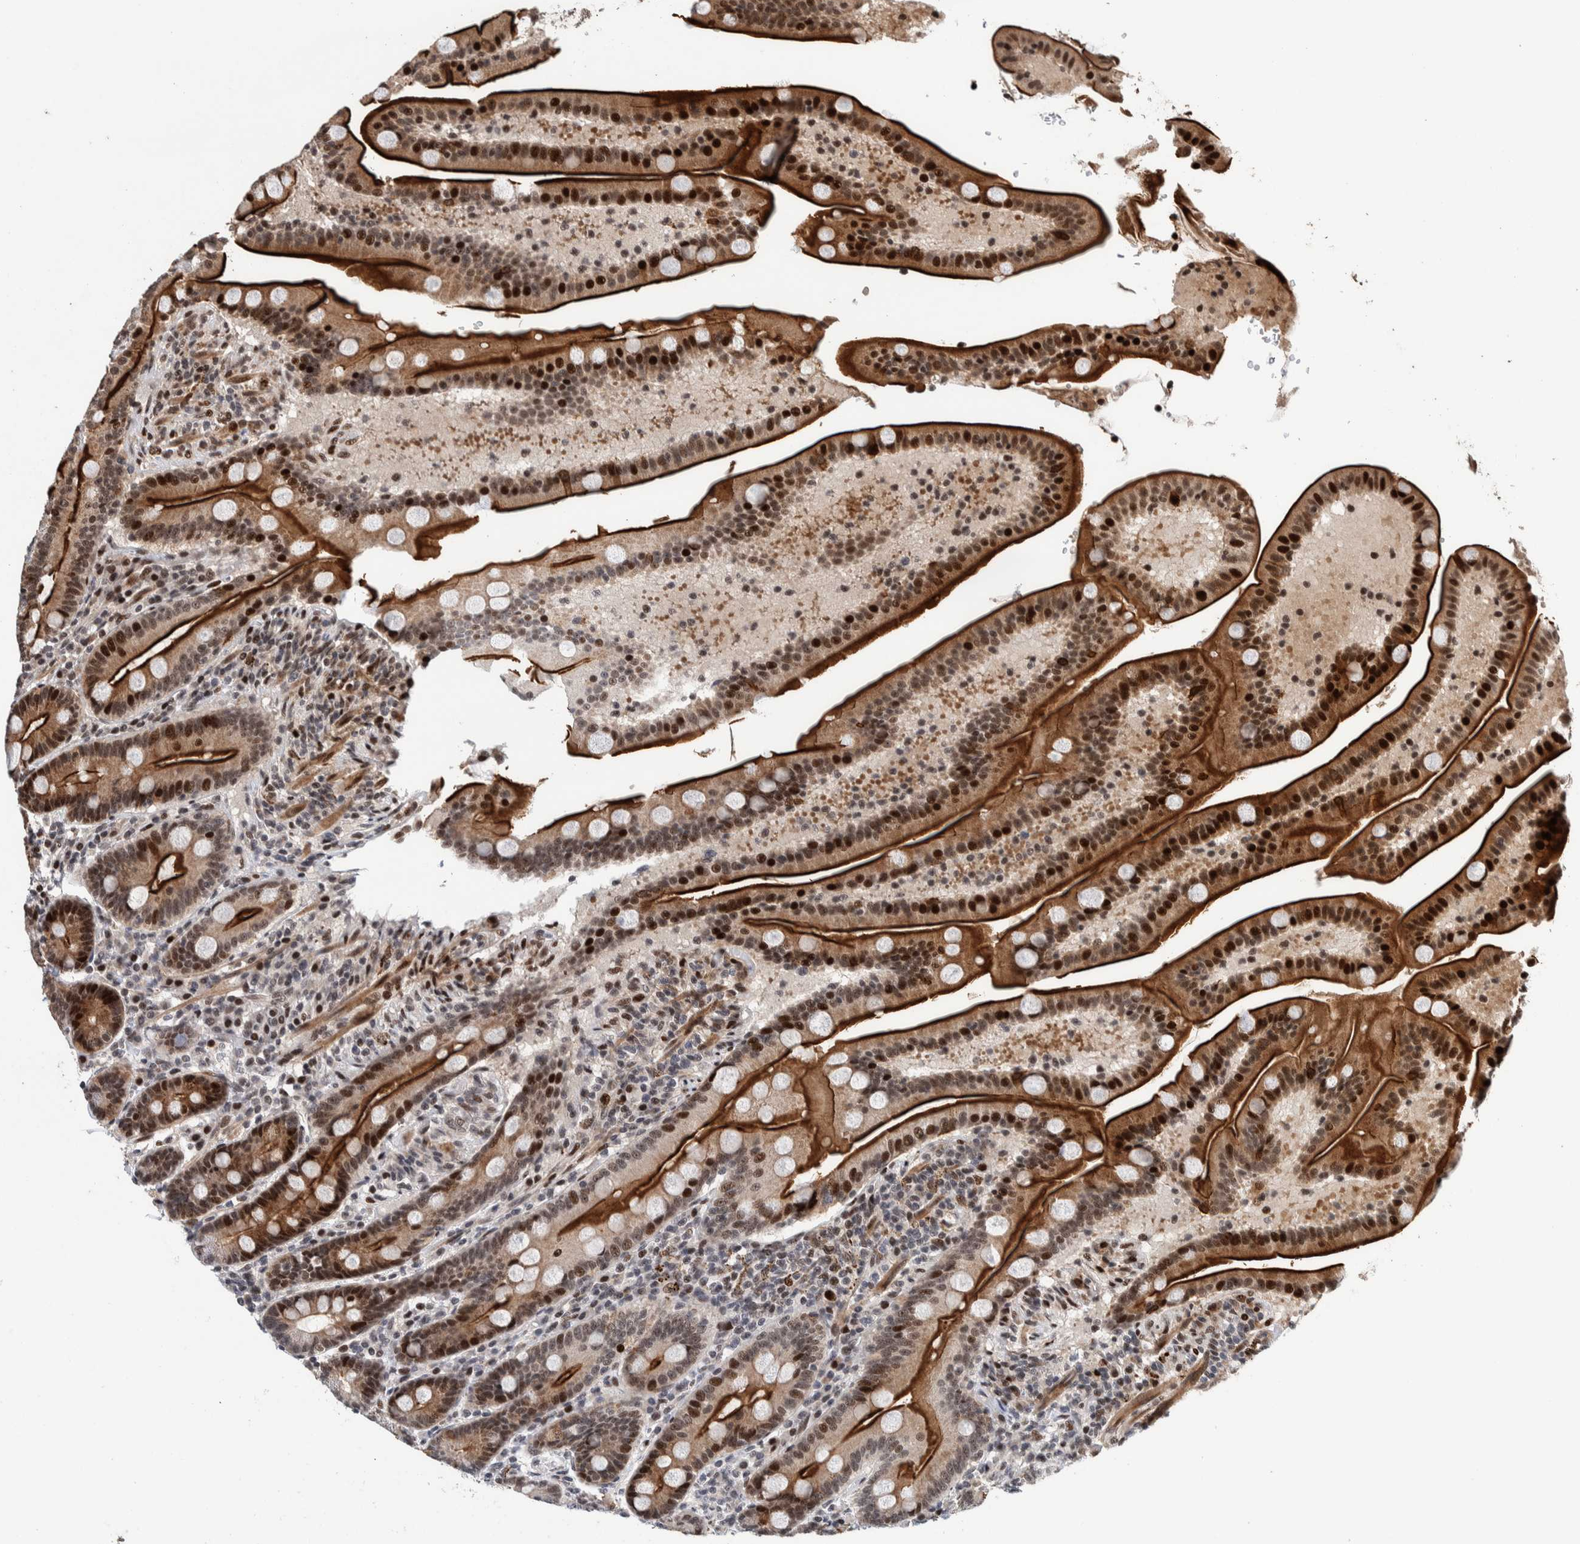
{"staining": {"intensity": "strong", "quantity": ">75%", "location": "cytoplasmic/membranous,nuclear"}, "tissue": "duodenum", "cell_type": "Glandular cells", "image_type": "normal", "snomed": [{"axis": "morphology", "description": "Normal tissue, NOS"}, {"axis": "topography", "description": "Duodenum"}], "caption": "Duodenum stained with DAB immunohistochemistry demonstrates high levels of strong cytoplasmic/membranous,nuclear positivity in approximately >75% of glandular cells. The protein is stained brown, and the nuclei are stained in blue (DAB (3,3'-diaminobenzidine) IHC with brightfield microscopy, high magnification).", "gene": "CHD4", "patient": {"sex": "male", "age": 54}}